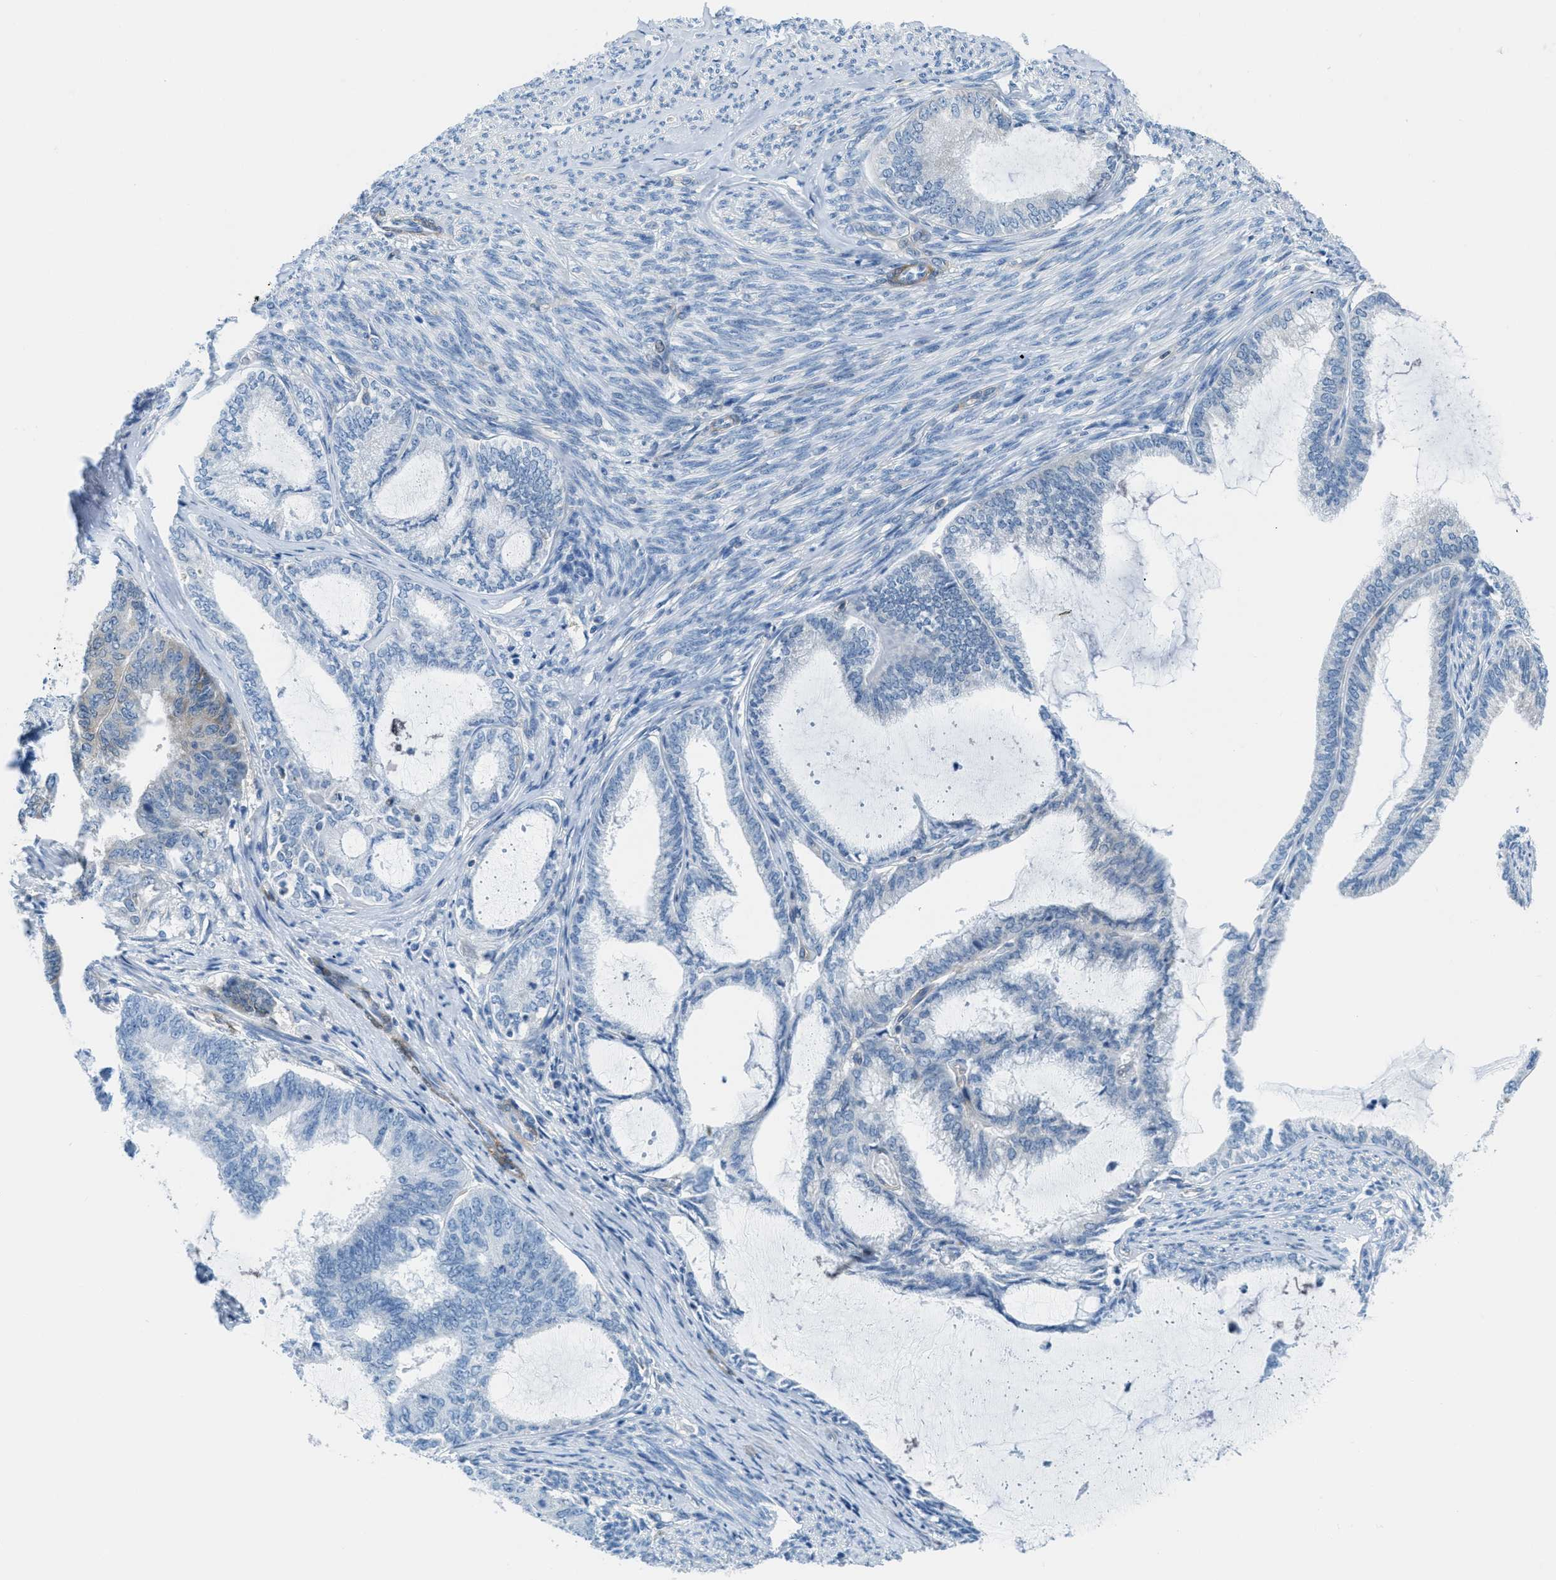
{"staining": {"intensity": "negative", "quantity": "none", "location": "none"}, "tissue": "endometrial cancer", "cell_type": "Tumor cells", "image_type": "cancer", "snomed": [{"axis": "morphology", "description": "Adenocarcinoma, NOS"}, {"axis": "topography", "description": "Endometrium"}], "caption": "Adenocarcinoma (endometrial) was stained to show a protein in brown. There is no significant expression in tumor cells.", "gene": "MAPRE2", "patient": {"sex": "female", "age": 86}}